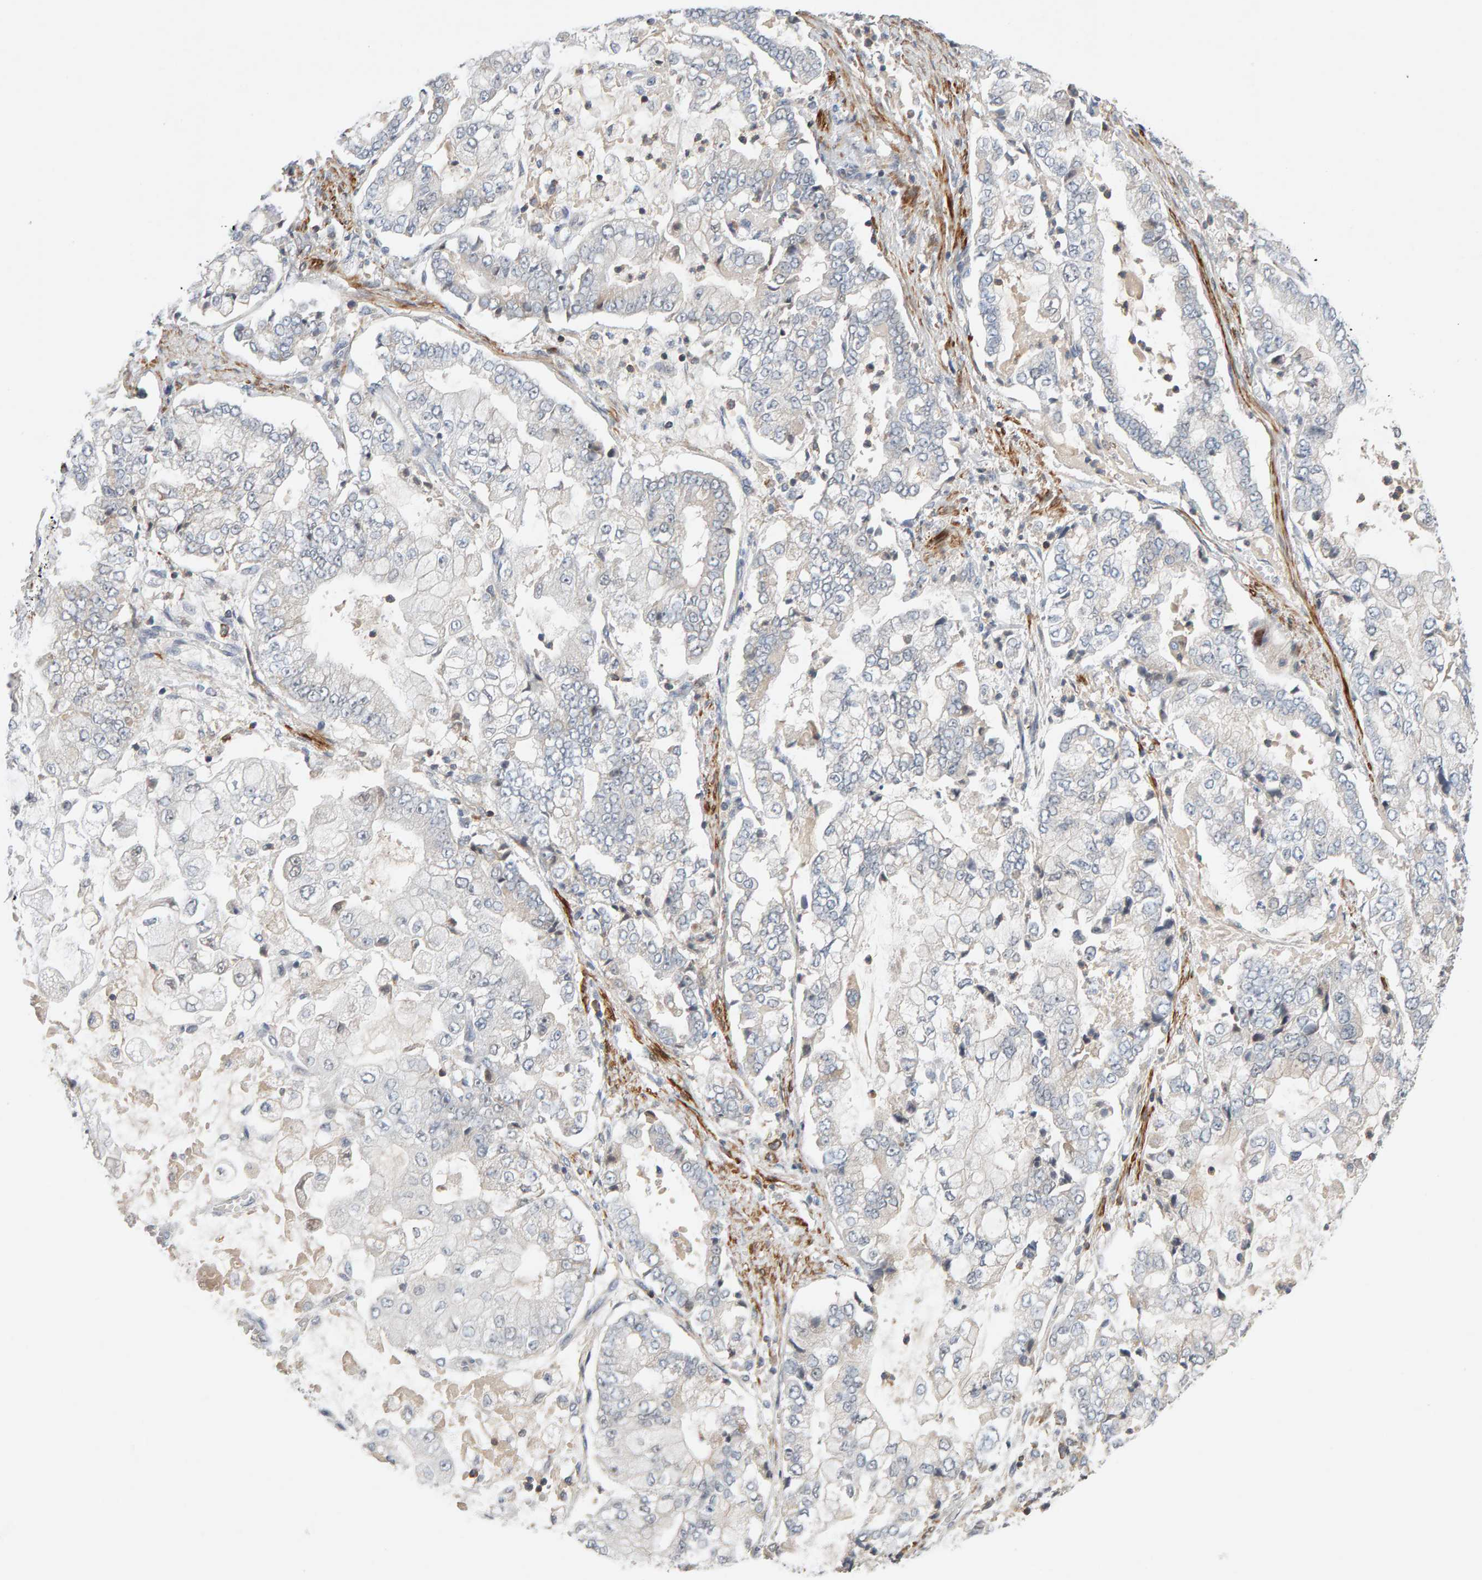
{"staining": {"intensity": "negative", "quantity": "none", "location": "none"}, "tissue": "stomach cancer", "cell_type": "Tumor cells", "image_type": "cancer", "snomed": [{"axis": "morphology", "description": "Adenocarcinoma, NOS"}, {"axis": "topography", "description": "Stomach"}], "caption": "A high-resolution histopathology image shows immunohistochemistry (IHC) staining of adenocarcinoma (stomach), which displays no significant staining in tumor cells.", "gene": "NUDCD1", "patient": {"sex": "male", "age": 76}}